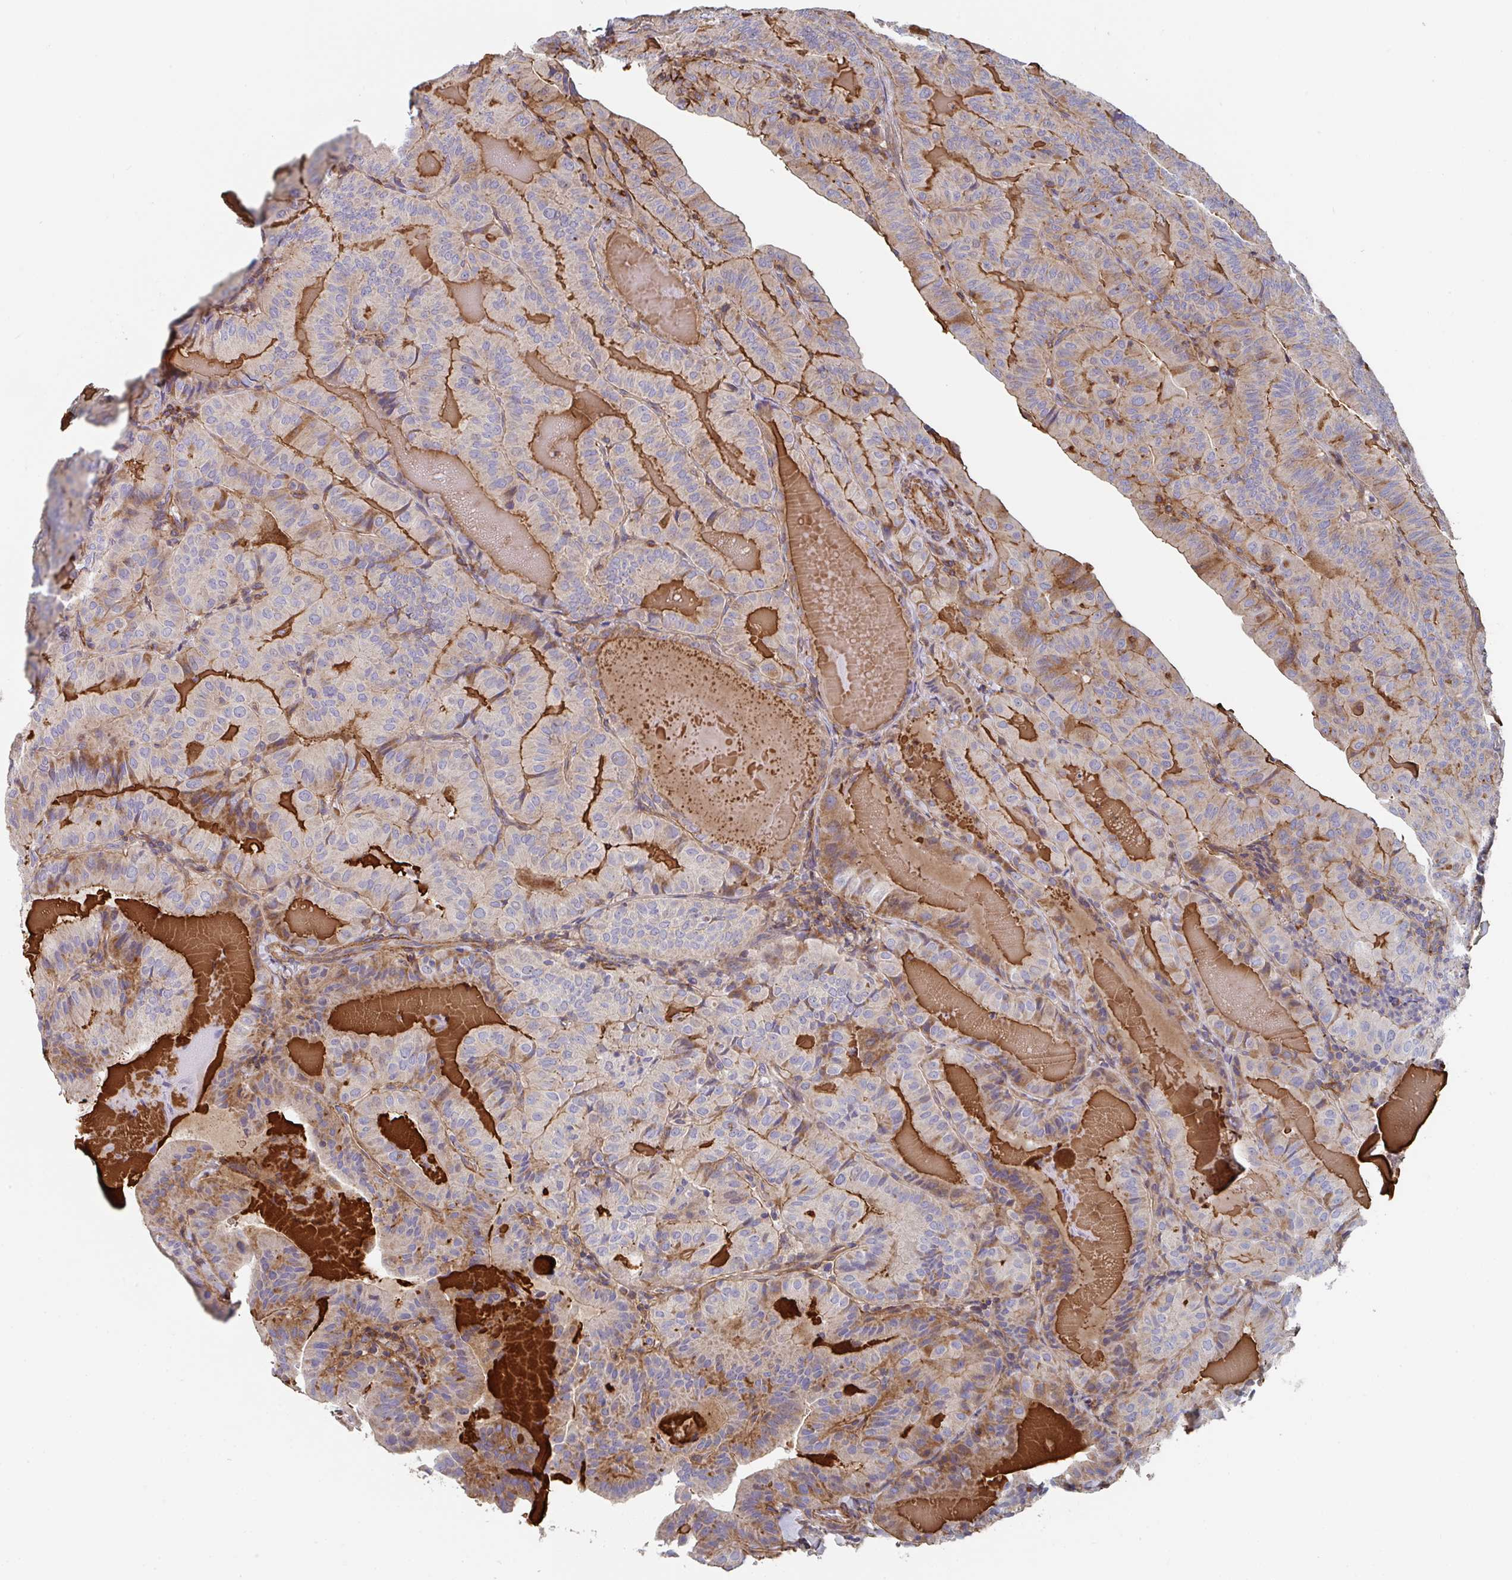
{"staining": {"intensity": "weak", "quantity": "<25%", "location": "cytoplasmic/membranous"}, "tissue": "thyroid cancer", "cell_type": "Tumor cells", "image_type": "cancer", "snomed": [{"axis": "morphology", "description": "Papillary adenocarcinoma, NOS"}, {"axis": "topography", "description": "Thyroid gland"}], "caption": "Thyroid cancer (papillary adenocarcinoma) stained for a protein using immunohistochemistry exhibits no positivity tumor cells.", "gene": "FZD2", "patient": {"sex": "female", "age": 68}}